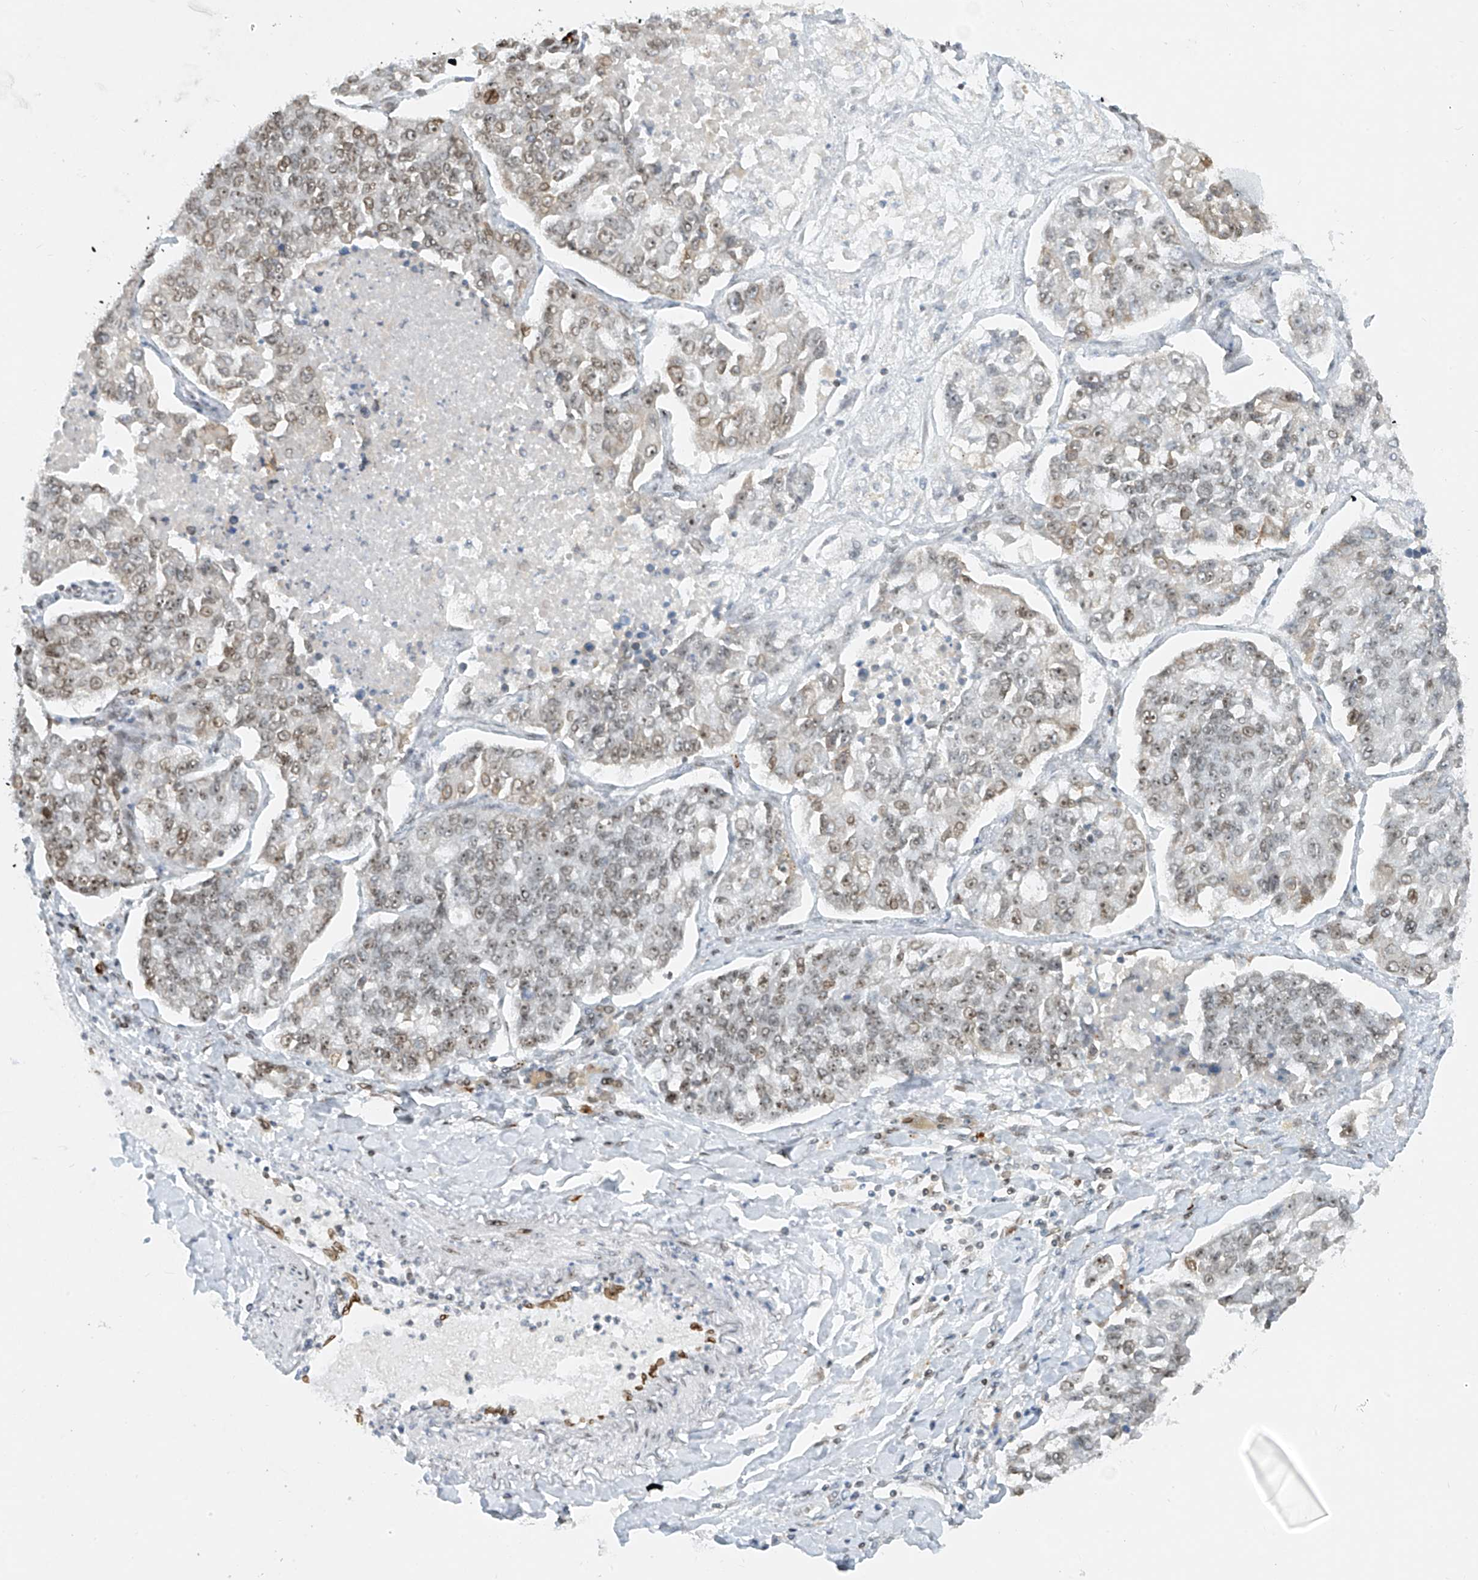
{"staining": {"intensity": "moderate", "quantity": "25%-75%", "location": "nuclear"}, "tissue": "lung cancer", "cell_type": "Tumor cells", "image_type": "cancer", "snomed": [{"axis": "morphology", "description": "Adenocarcinoma, NOS"}, {"axis": "topography", "description": "Lung"}], "caption": "Tumor cells reveal moderate nuclear expression in about 25%-75% of cells in lung cancer (adenocarcinoma). The staining is performed using DAB brown chromogen to label protein expression. The nuclei are counter-stained blue using hematoxylin.", "gene": "SAMD15", "patient": {"sex": "male", "age": 49}}